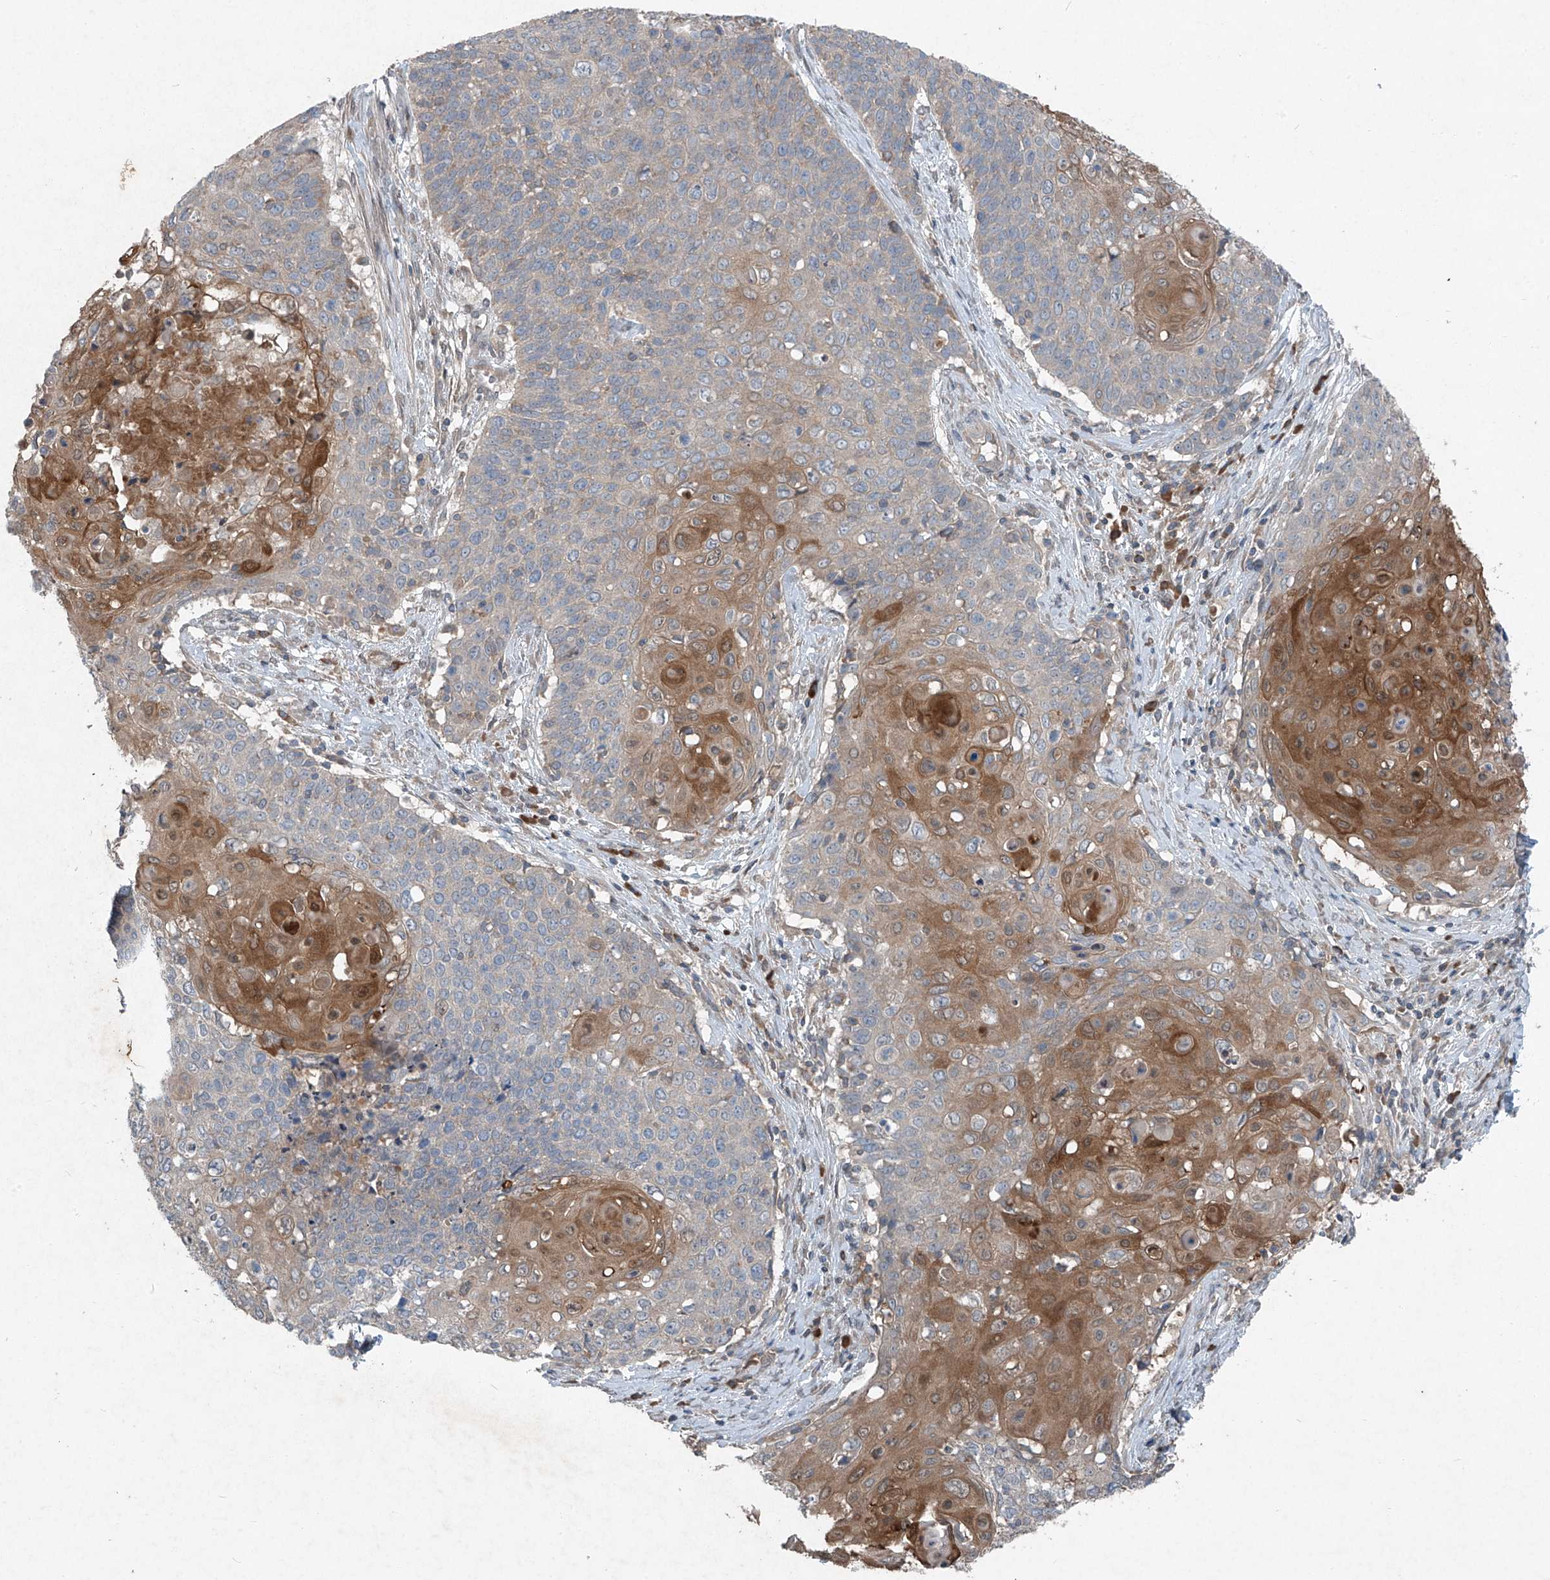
{"staining": {"intensity": "moderate", "quantity": "<25%", "location": "cytoplasmic/membranous"}, "tissue": "cervical cancer", "cell_type": "Tumor cells", "image_type": "cancer", "snomed": [{"axis": "morphology", "description": "Squamous cell carcinoma, NOS"}, {"axis": "topography", "description": "Cervix"}], "caption": "DAB (3,3'-diaminobenzidine) immunohistochemical staining of squamous cell carcinoma (cervical) reveals moderate cytoplasmic/membranous protein expression in approximately <25% of tumor cells. The staining was performed using DAB (3,3'-diaminobenzidine), with brown indicating positive protein expression. Nuclei are stained blue with hematoxylin.", "gene": "FOXRED2", "patient": {"sex": "female", "age": 39}}